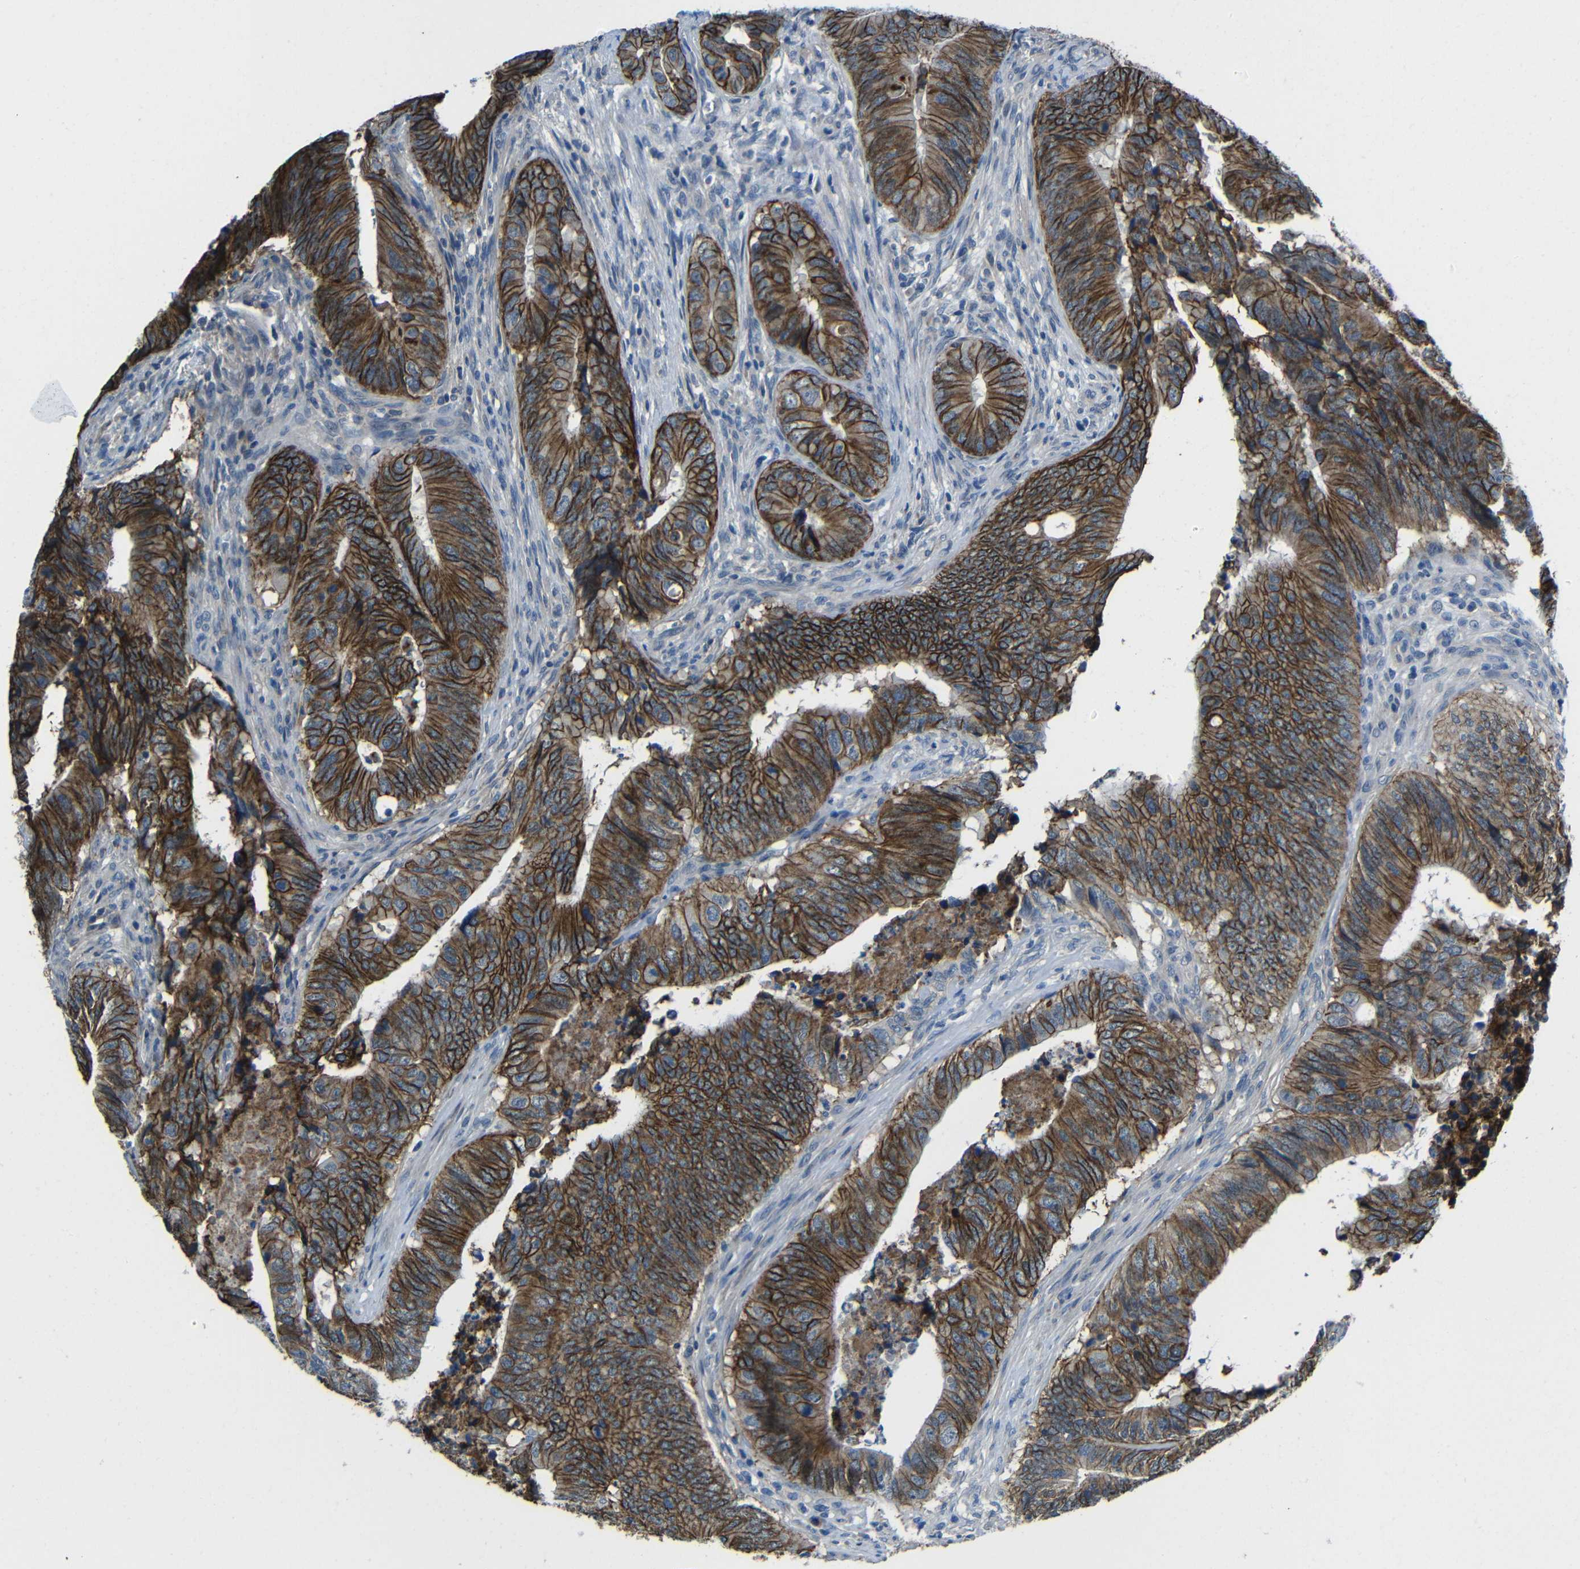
{"staining": {"intensity": "strong", "quantity": ">75%", "location": "cytoplasmic/membranous"}, "tissue": "colorectal cancer", "cell_type": "Tumor cells", "image_type": "cancer", "snomed": [{"axis": "morphology", "description": "Normal tissue, NOS"}, {"axis": "morphology", "description": "Adenocarcinoma, NOS"}, {"axis": "topography", "description": "Colon"}], "caption": "Tumor cells demonstrate high levels of strong cytoplasmic/membranous positivity in about >75% of cells in human colorectal cancer. Nuclei are stained in blue.", "gene": "ZNF90", "patient": {"sex": "male", "age": 56}}